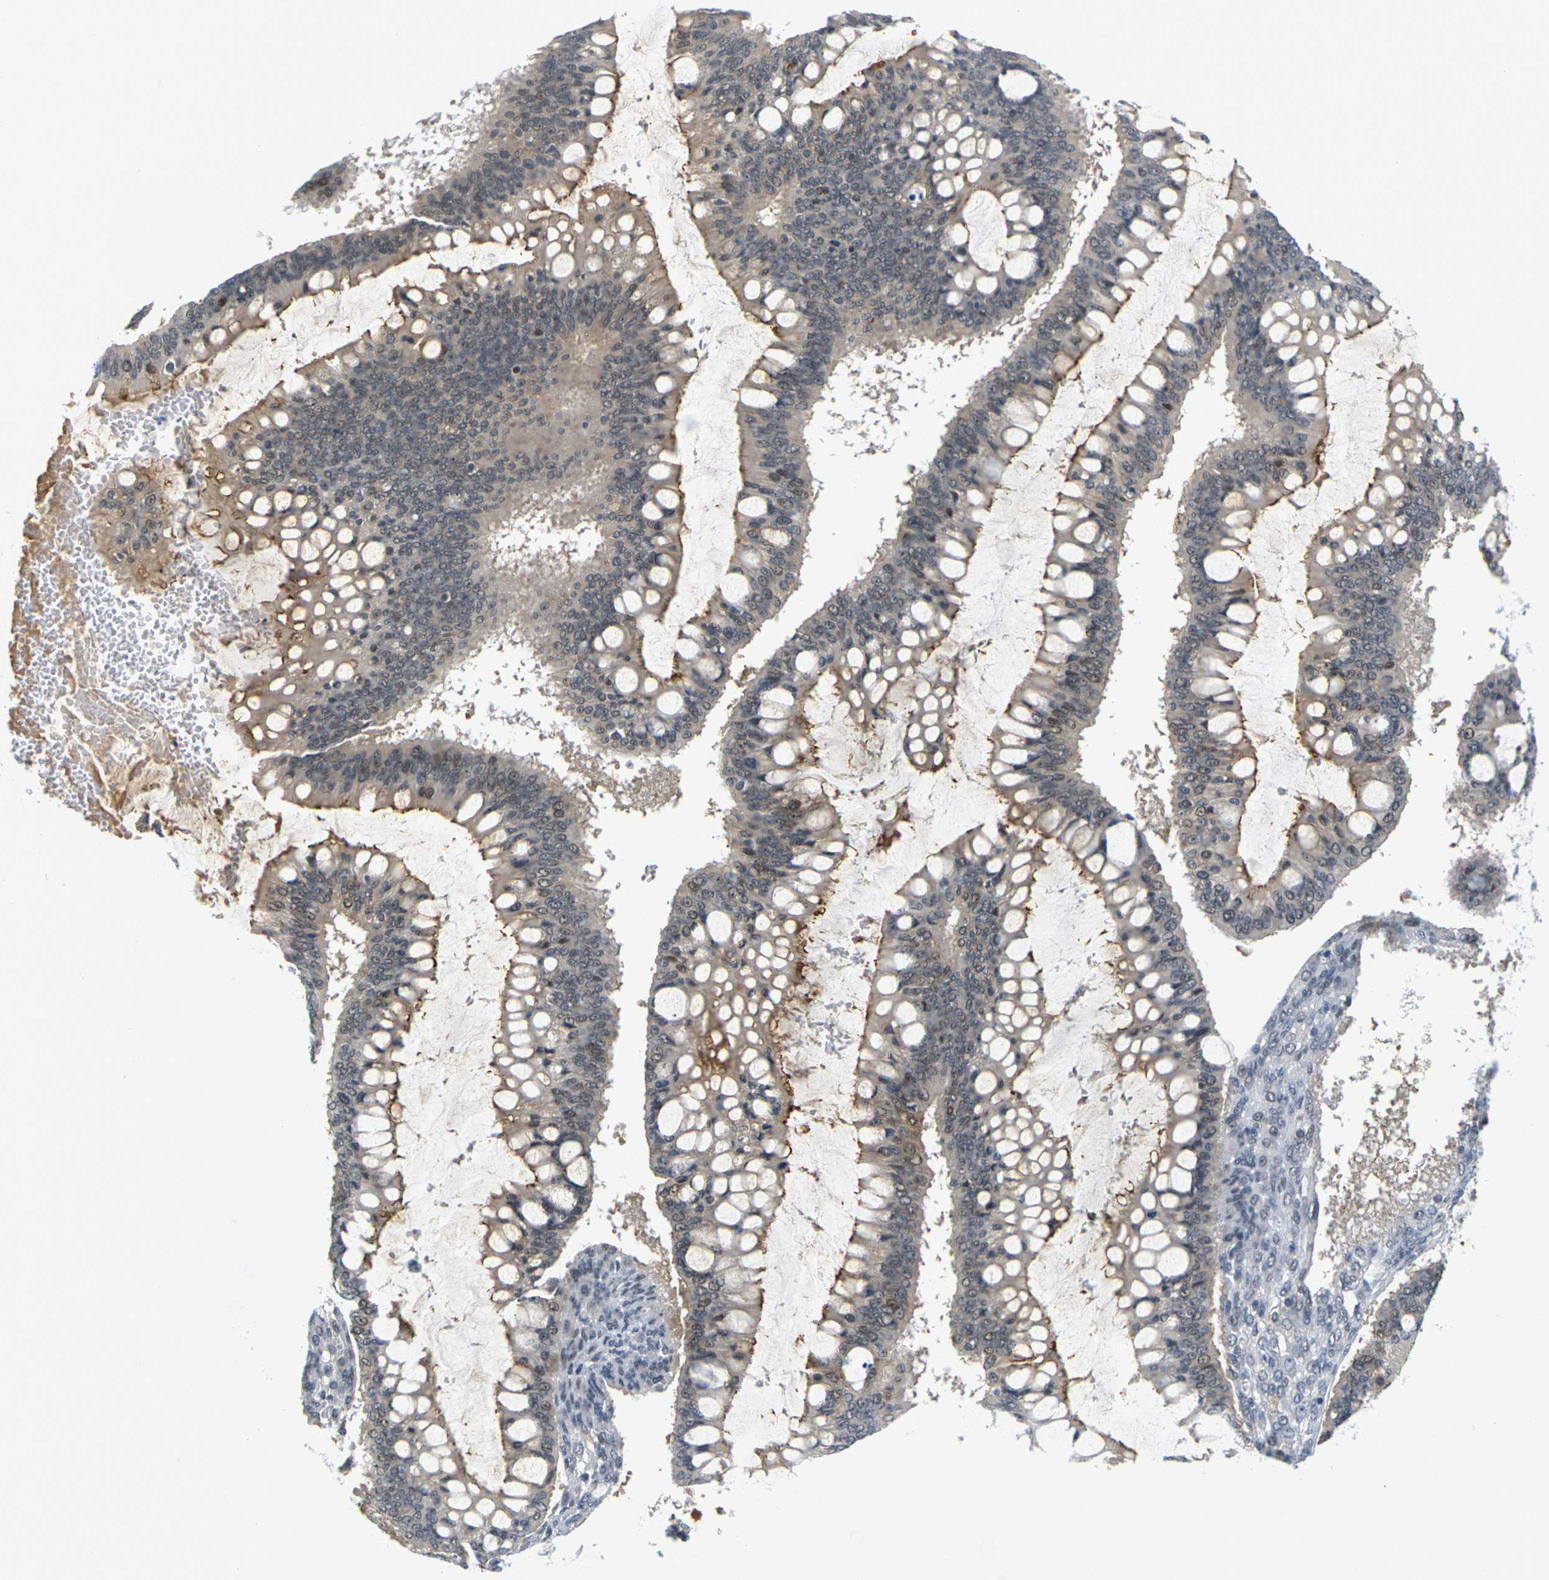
{"staining": {"intensity": "moderate", "quantity": ">75%", "location": "cytoplasmic/membranous,nuclear"}, "tissue": "ovarian cancer", "cell_type": "Tumor cells", "image_type": "cancer", "snomed": [{"axis": "morphology", "description": "Cystadenocarcinoma, mucinous, NOS"}, {"axis": "topography", "description": "Ovary"}], "caption": "Protein analysis of ovarian mucinous cystadenocarcinoma tissue reveals moderate cytoplasmic/membranous and nuclear positivity in approximately >75% of tumor cells.", "gene": "PKP2", "patient": {"sex": "female", "age": 73}}